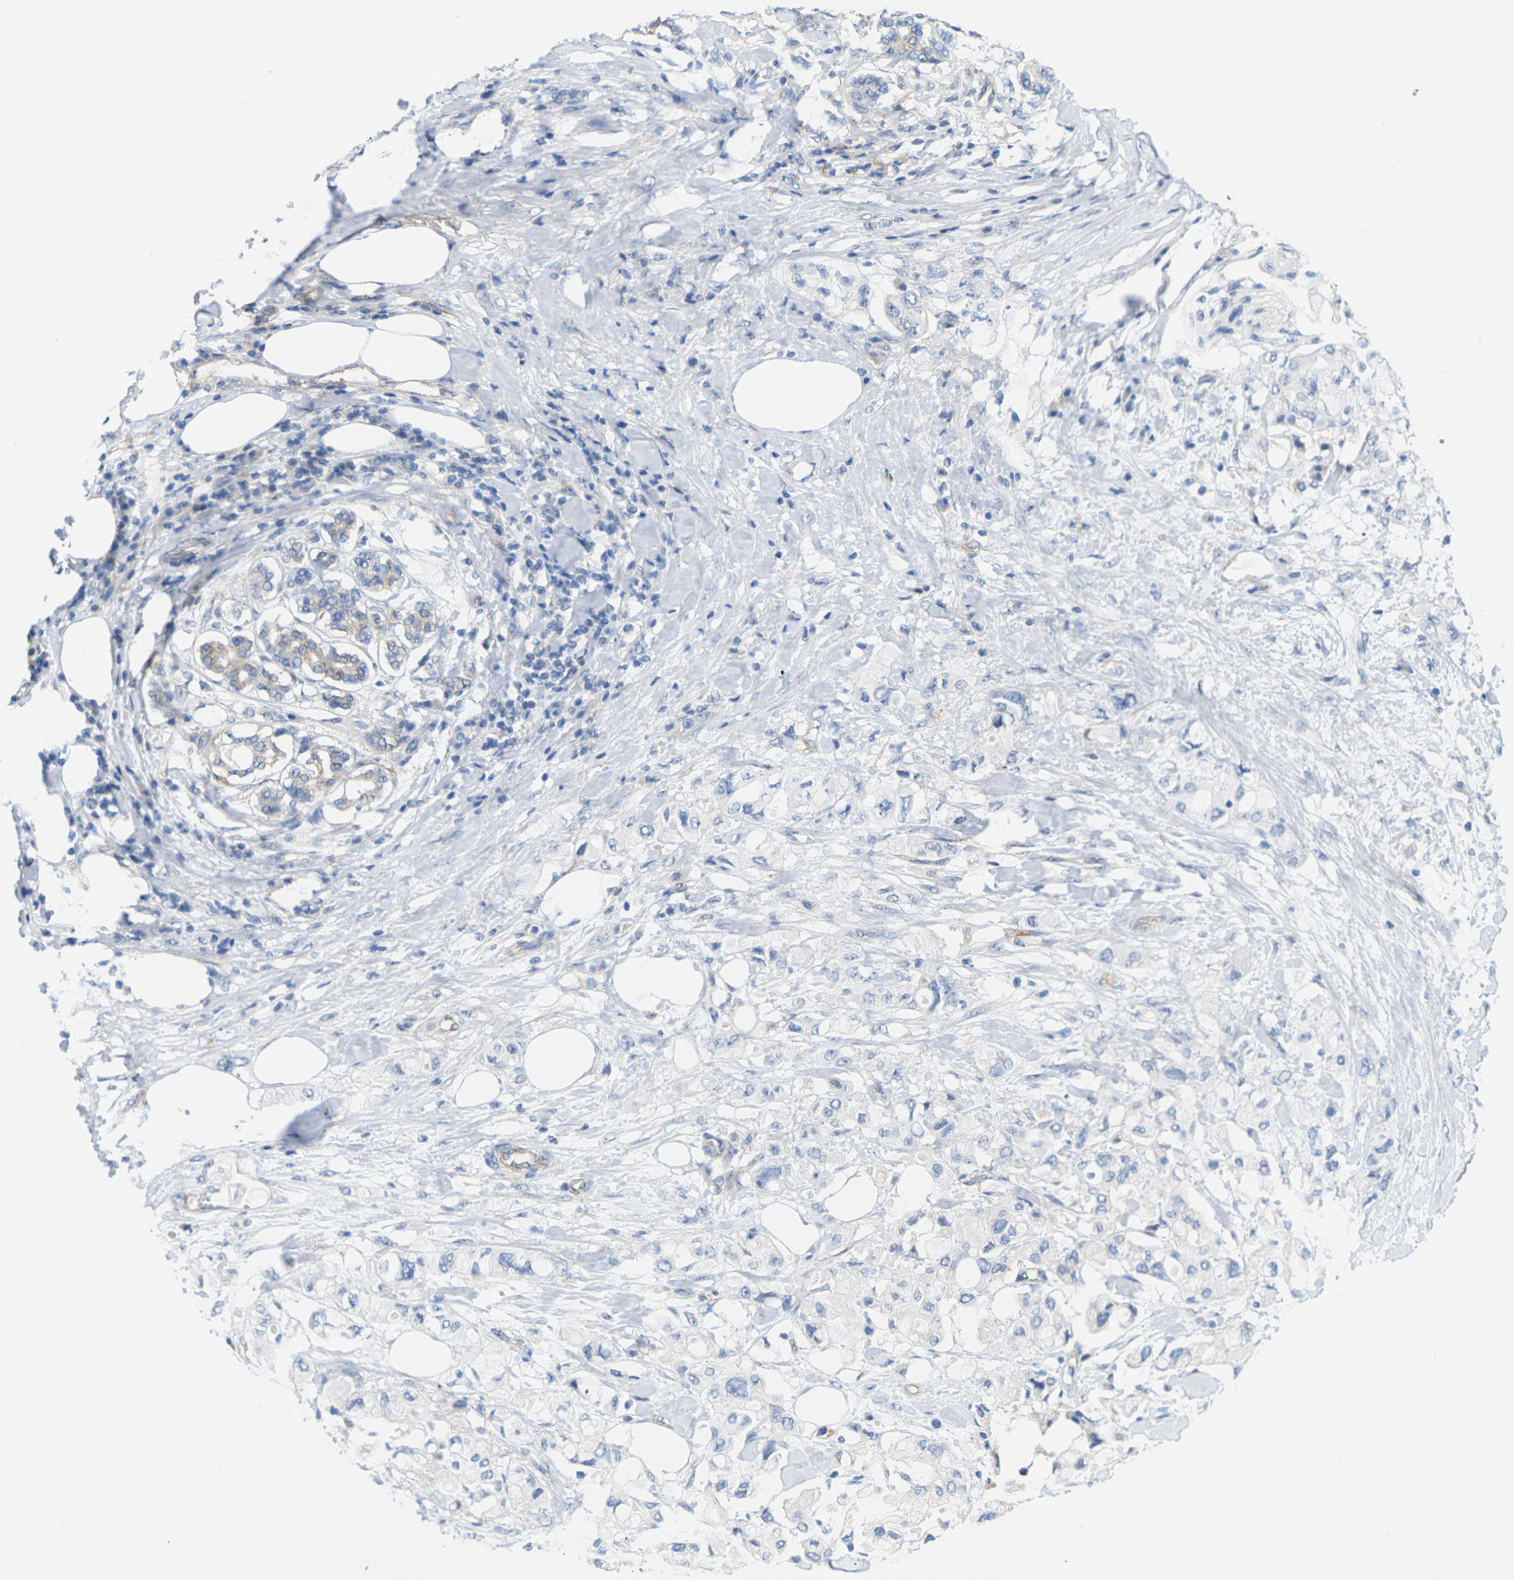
{"staining": {"intensity": "negative", "quantity": "none", "location": "none"}, "tissue": "pancreatic cancer", "cell_type": "Tumor cells", "image_type": "cancer", "snomed": [{"axis": "morphology", "description": "Adenocarcinoma, NOS"}, {"axis": "topography", "description": "Pancreas"}], "caption": "Pancreatic cancer stained for a protein using IHC exhibits no positivity tumor cells.", "gene": "ITGA5", "patient": {"sex": "female", "age": 56}}